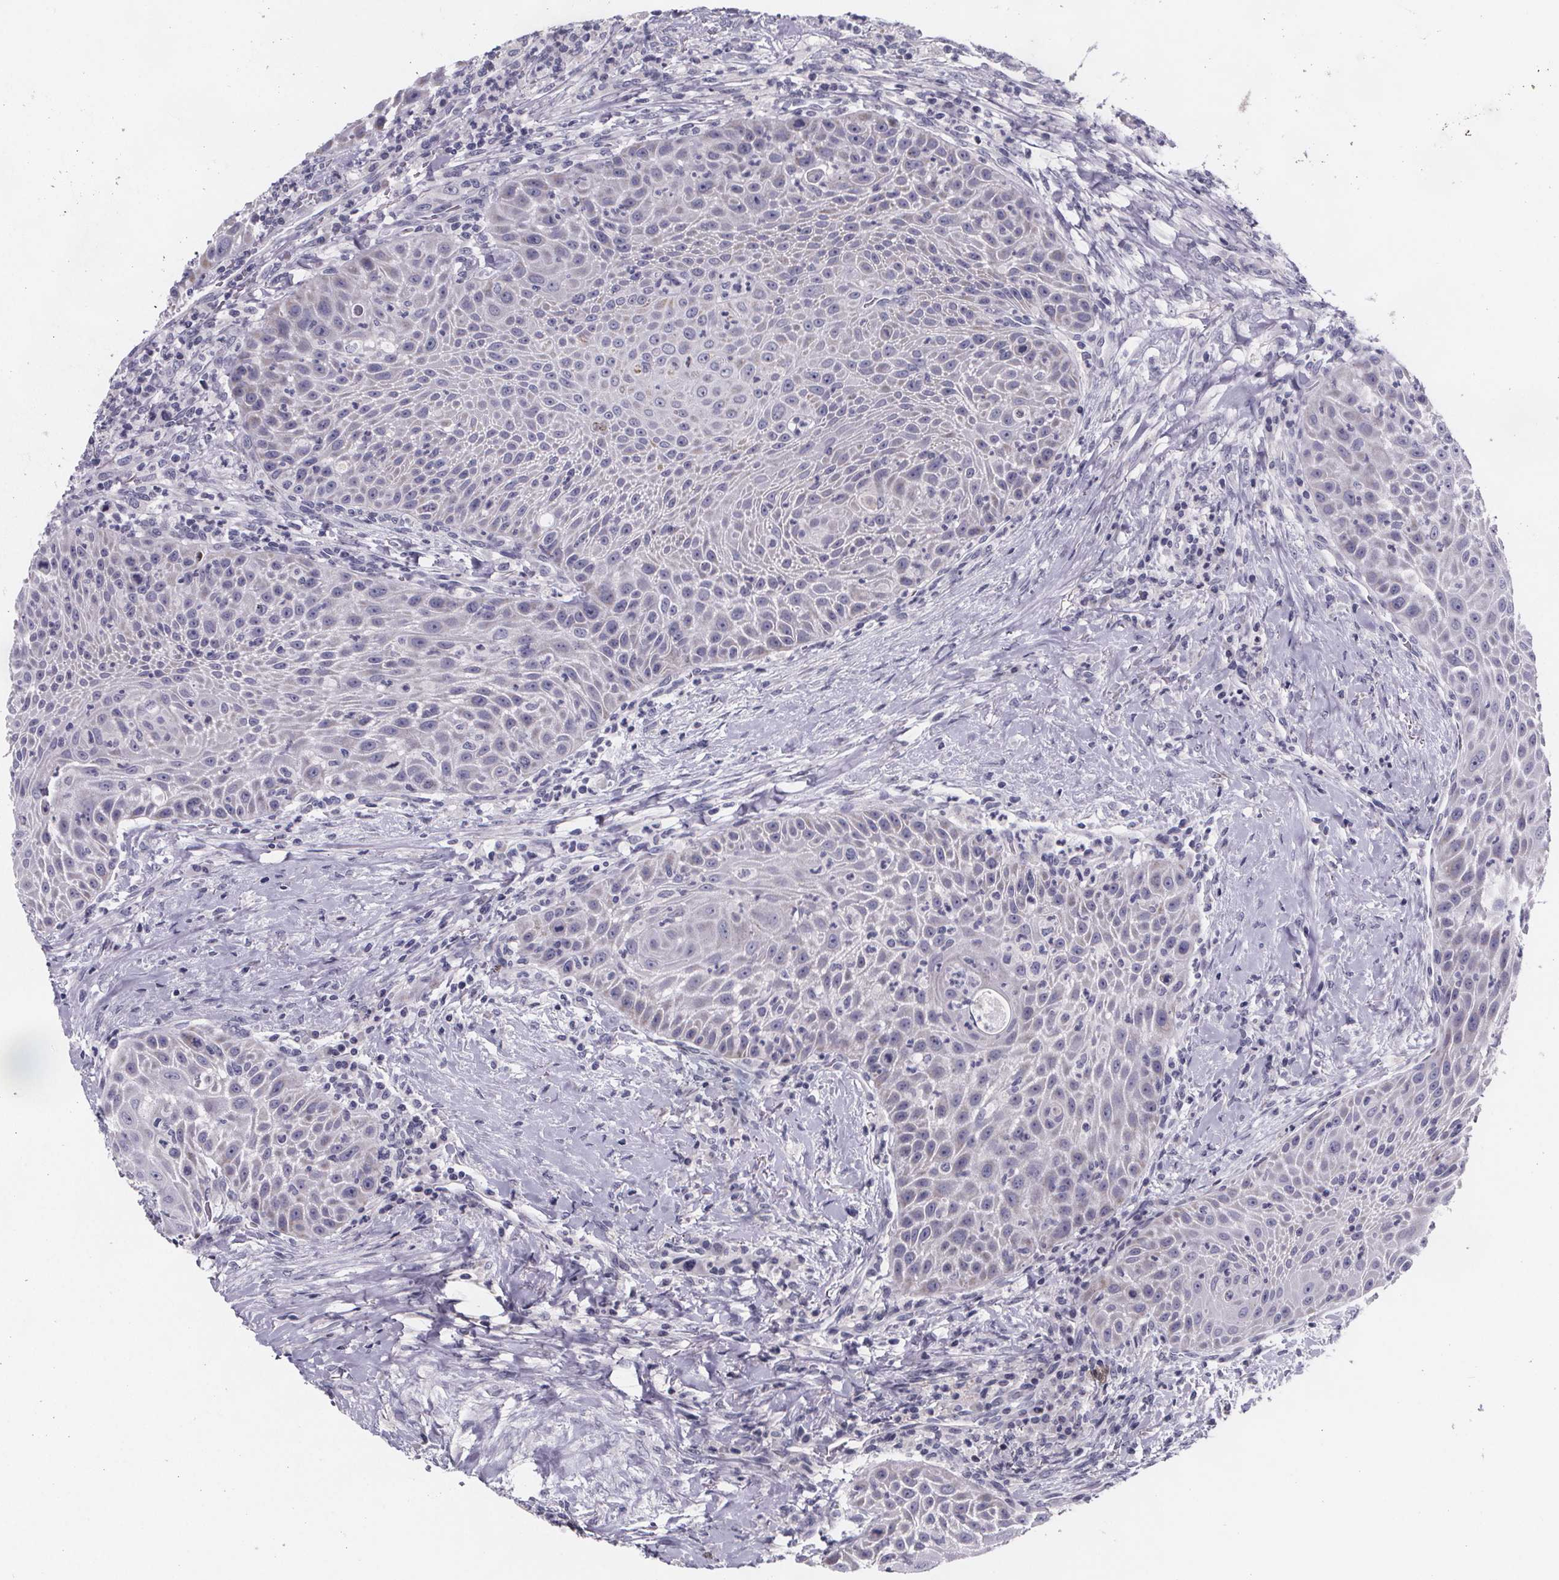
{"staining": {"intensity": "negative", "quantity": "none", "location": "none"}, "tissue": "head and neck cancer", "cell_type": "Tumor cells", "image_type": "cancer", "snomed": [{"axis": "morphology", "description": "Squamous cell carcinoma, NOS"}, {"axis": "topography", "description": "Head-Neck"}], "caption": "This is an immunohistochemistry image of human squamous cell carcinoma (head and neck). There is no positivity in tumor cells.", "gene": "PAH", "patient": {"sex": "male", "age": 69}}